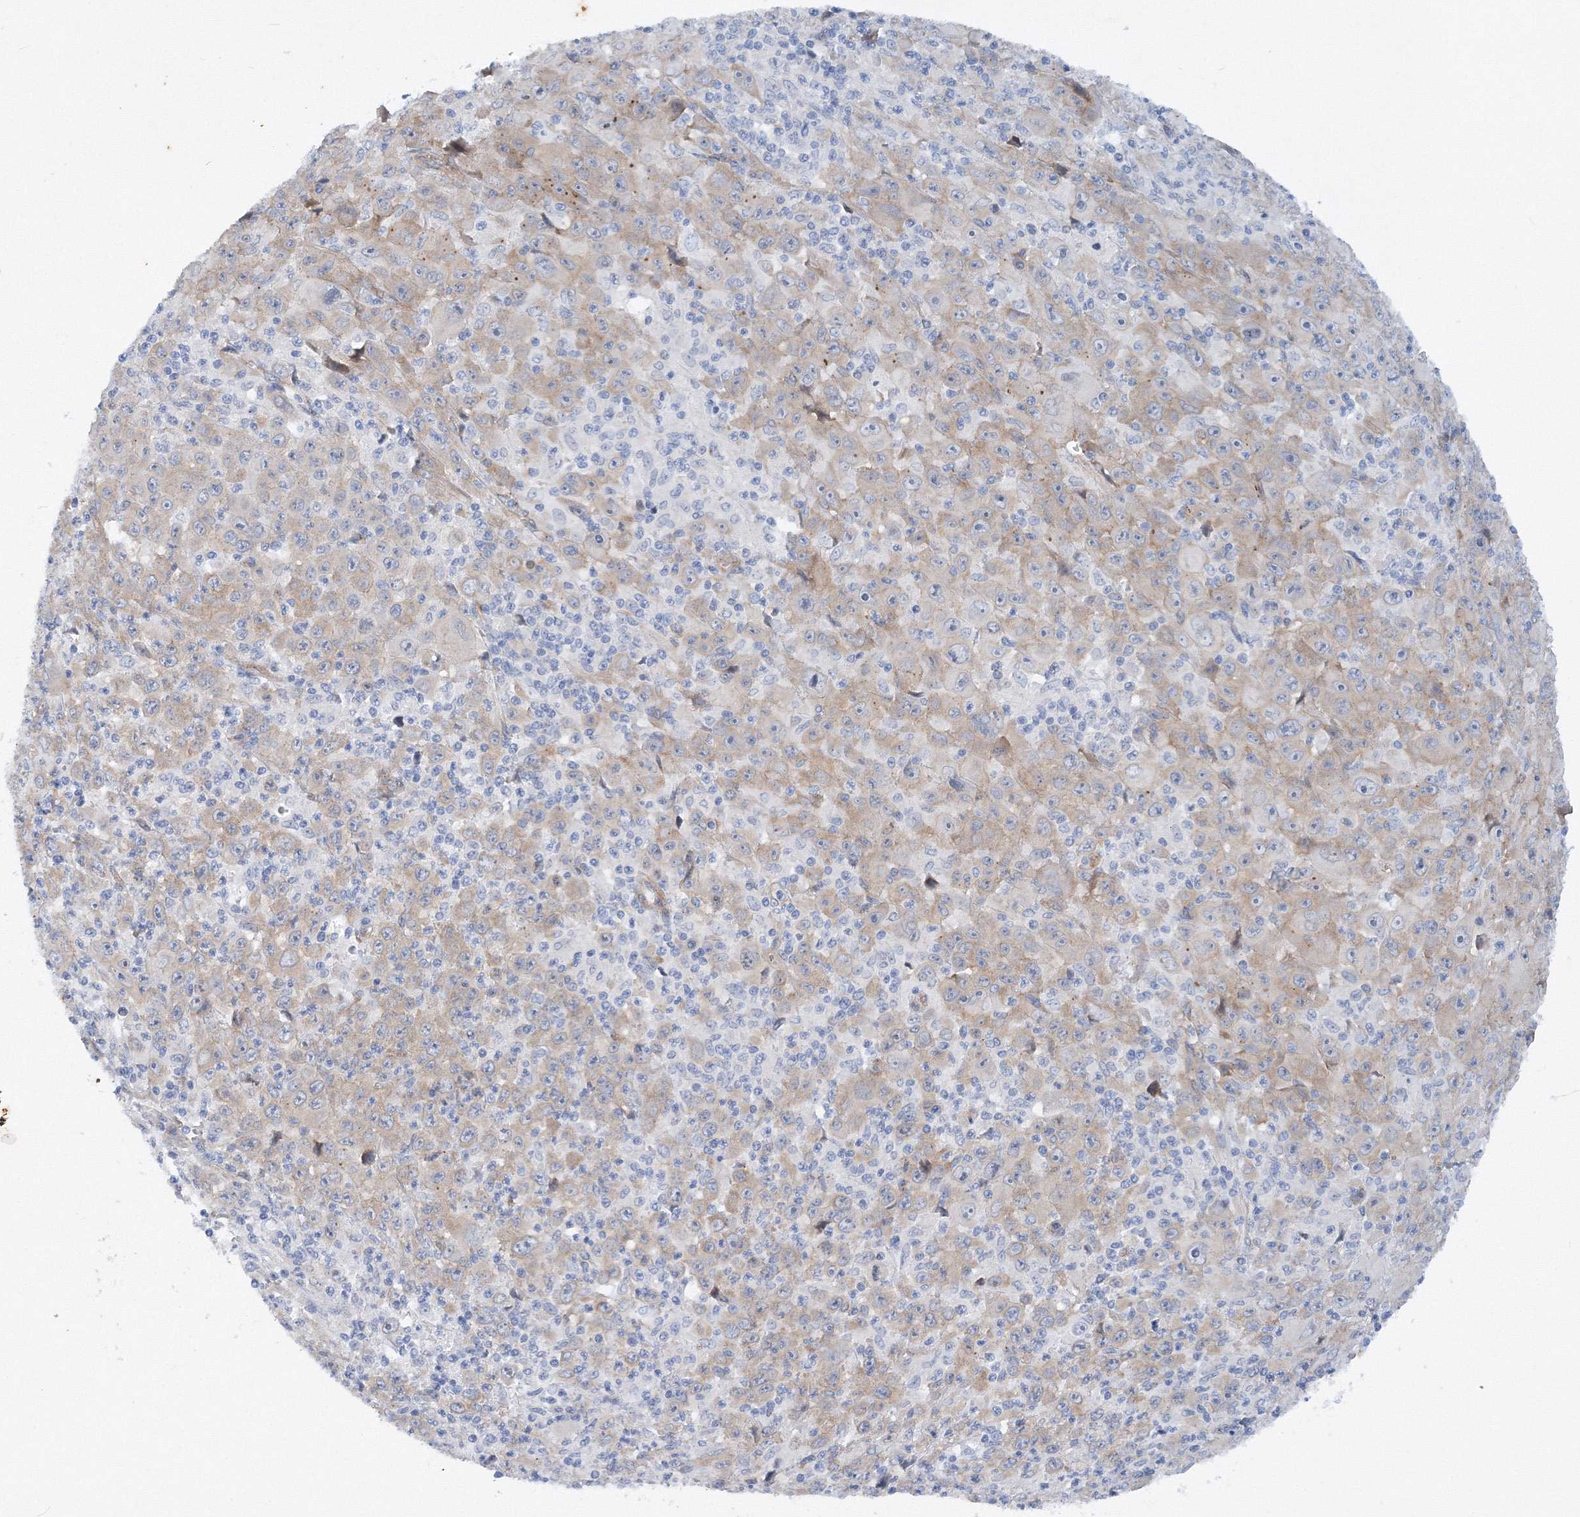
{"staining": {"intensity": "weak", "quantity": "25%-75%", "location": "cytoplasmic/membranous"}, "tissue": "melanoma", "cell_type": "Tumor cells", "image_type": "cancer", "snomed": [{"axis": "morphology", "description": "Malignant melanoma, Metastatic site"}, {"axis": "topography", "description": "Skin"}], "caption": "Tumor cells display low levels of weak cytoplasmic/membranous staining in about 25%-75% of cells in malignant melanoma (metastatic site).", "gene": "TANC1", "patient": {"sex": "female", "age": 56}}